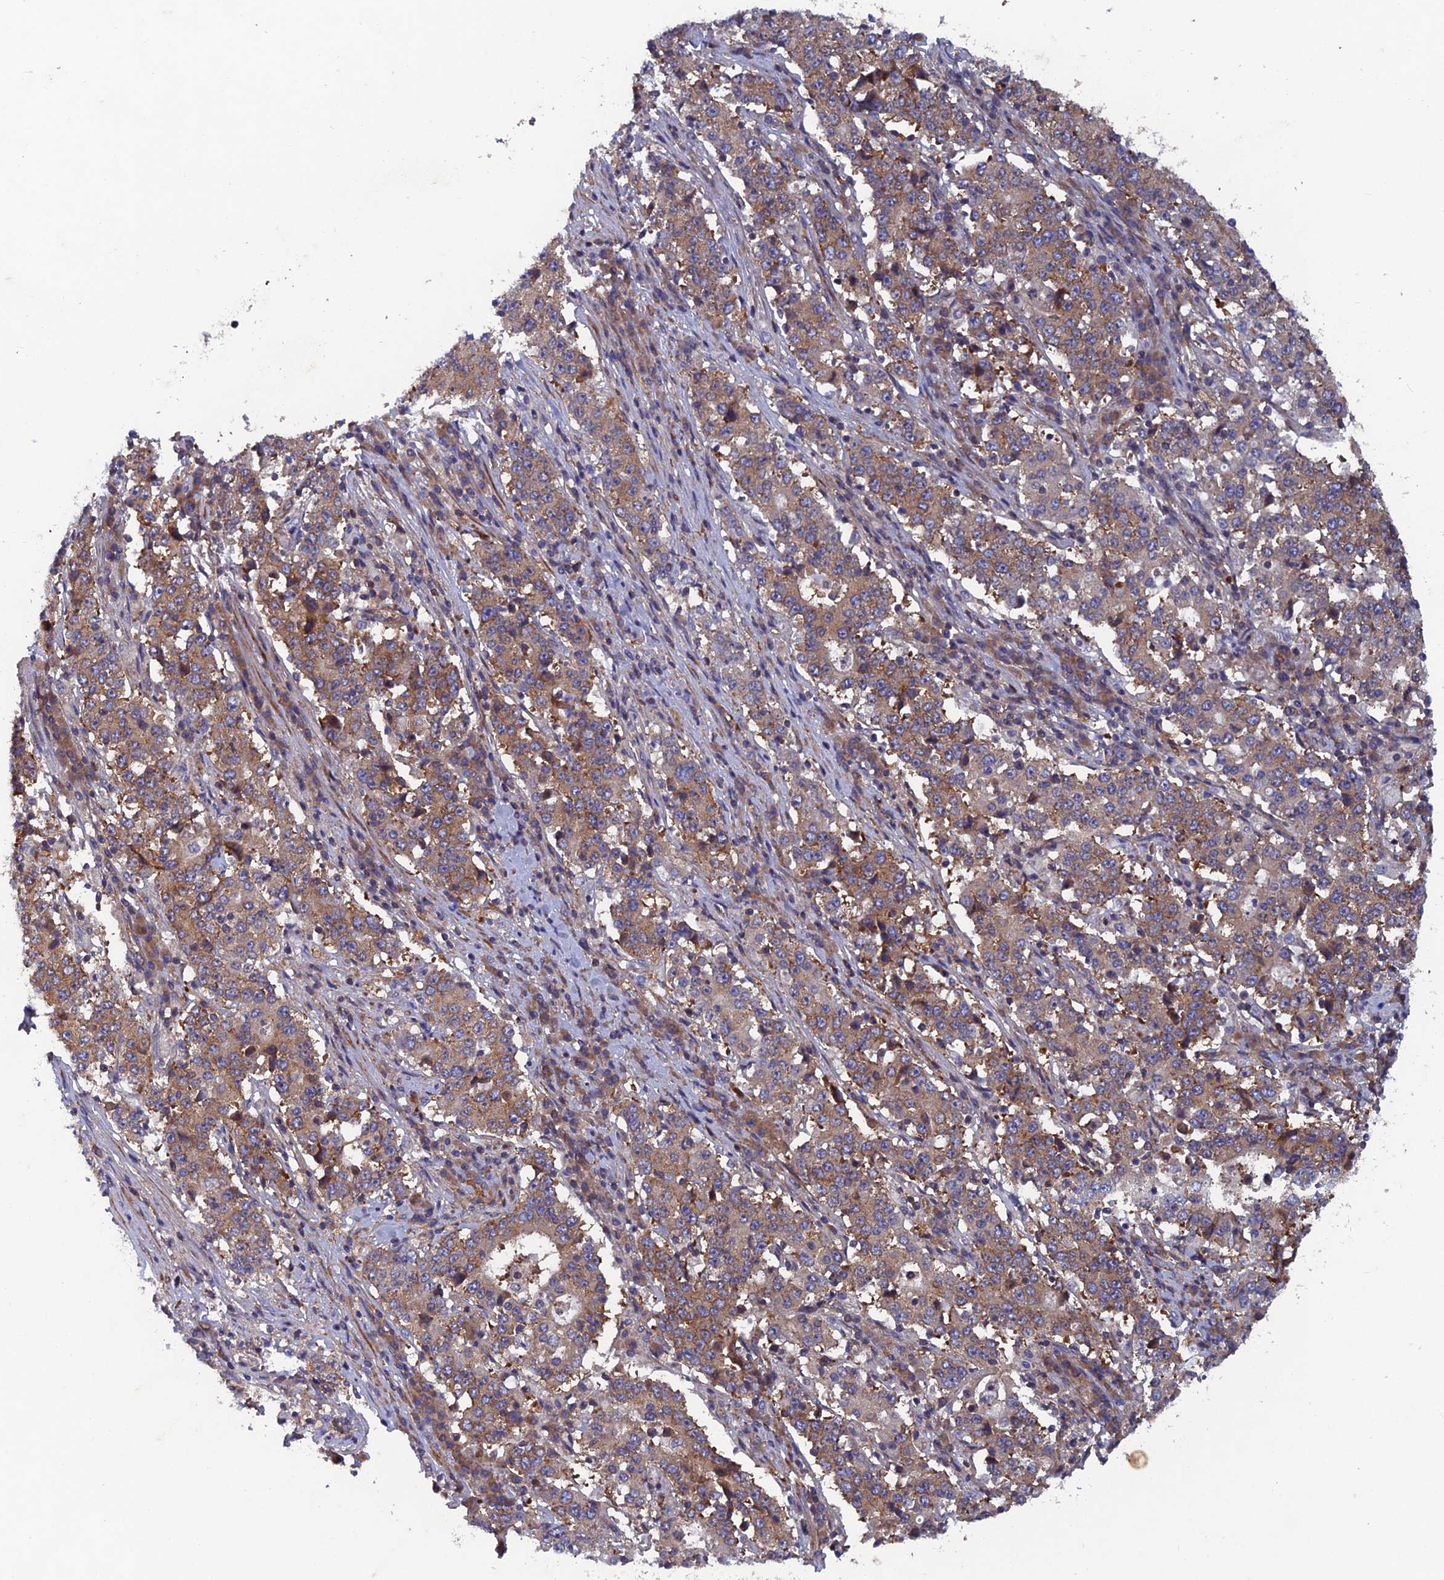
{"staining": {"intensity": "moderate", "quantity": ">75%", "location": "cytoplasmic/membranous"}, "tissue": "stomach cancer", "cell_type": "Tumor cells", "image_type": "cancer", "snomed": [{"axis": "morphology", "description": "Adenocarcinoma, NOS"}, {"axis": "topography", "description": "Stomach"}], "caption": "Stomach cancer (adenocarcinoma) was stained to show a protein in brown. There is medium levels of moderate cytoplasmic/membranous positivity in about >75% of tumor cells.", "gene": "NCAPG", "patient": {"sex": "male", "age": 59}}